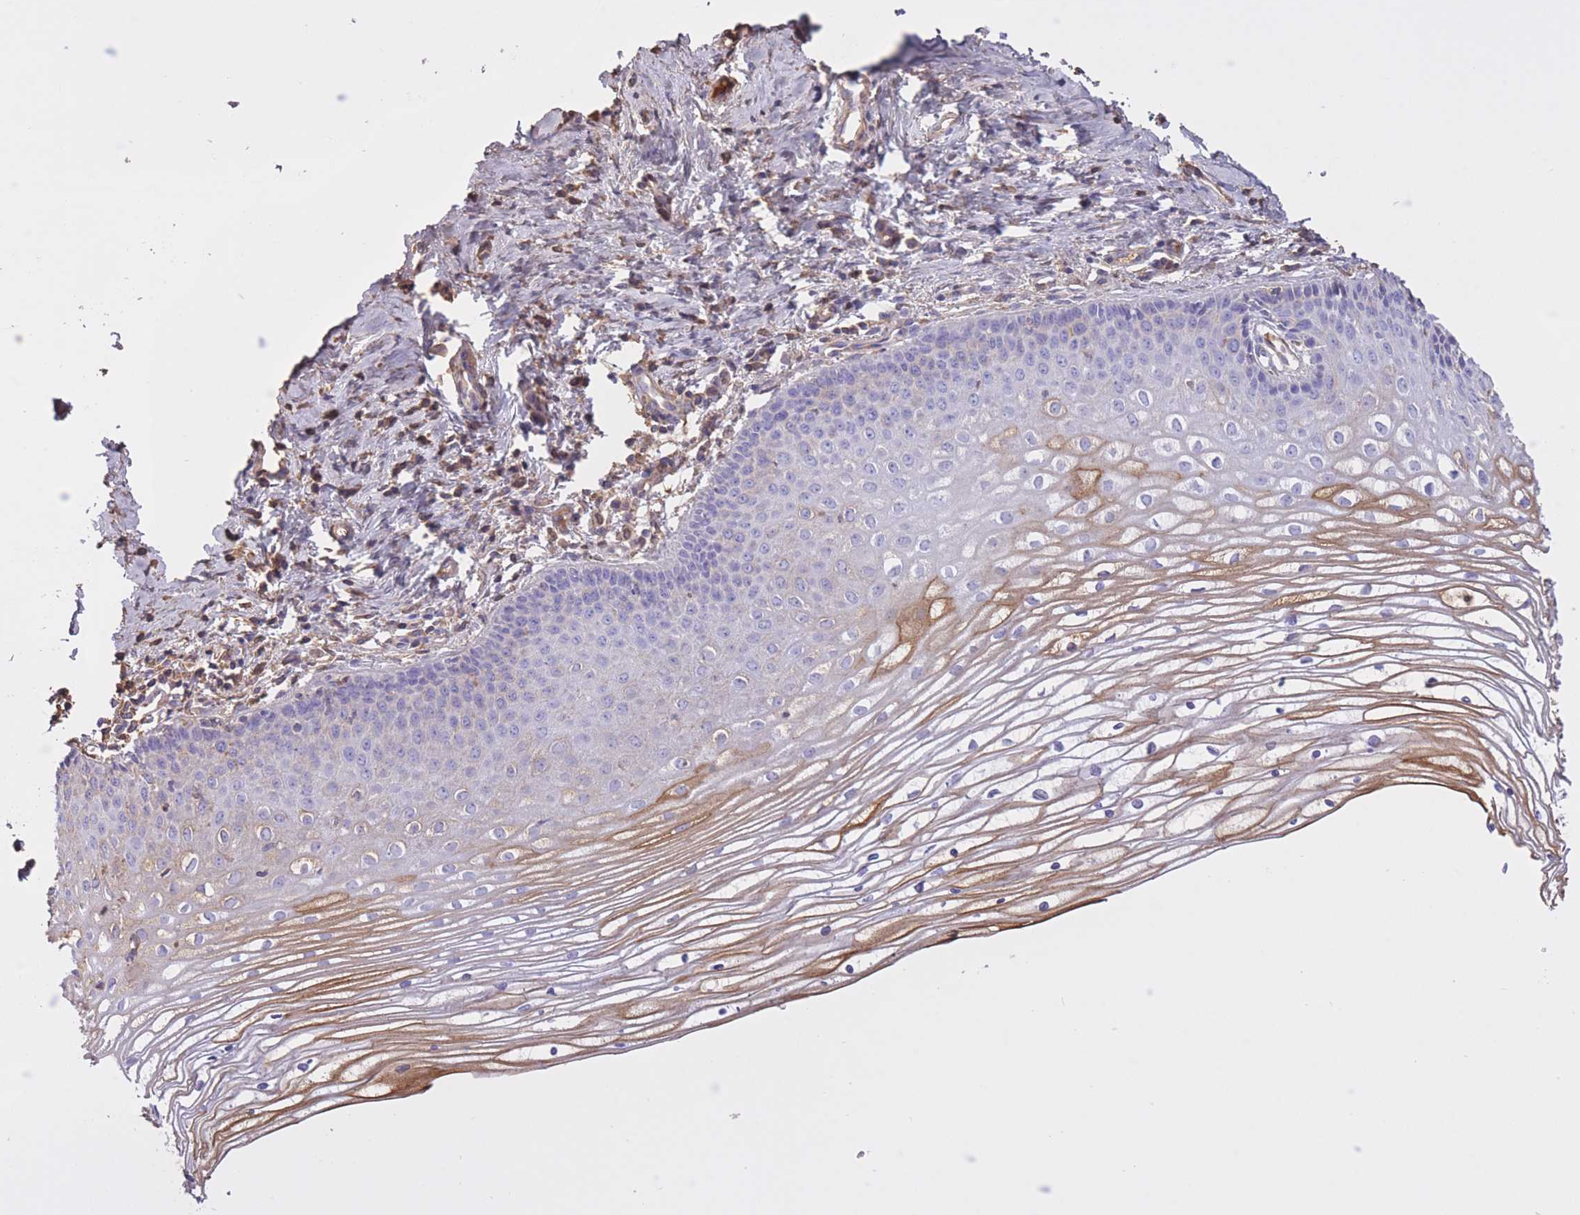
{"staining": {"intensity": "negative", "quantity": "none", "location": "none"}, "tissue": "cervix", "cell_type": "Glandular cells", "image_type": "normal", "snomed": [{"axis": "morphology", "description": "Normal tissue, NOS"}, {"axis": "topography", "description": "Cervix"}], "caption": "Image shows no protein expression in glandular cells of benign cervix. The staining is performed using DAB (3,3'-diaminobenzidine) brown chromogen with nuclei counter-stained in using hematoxylin.", "gene": "AP3S1", "patient": {"sex": "female", "age": 47}}